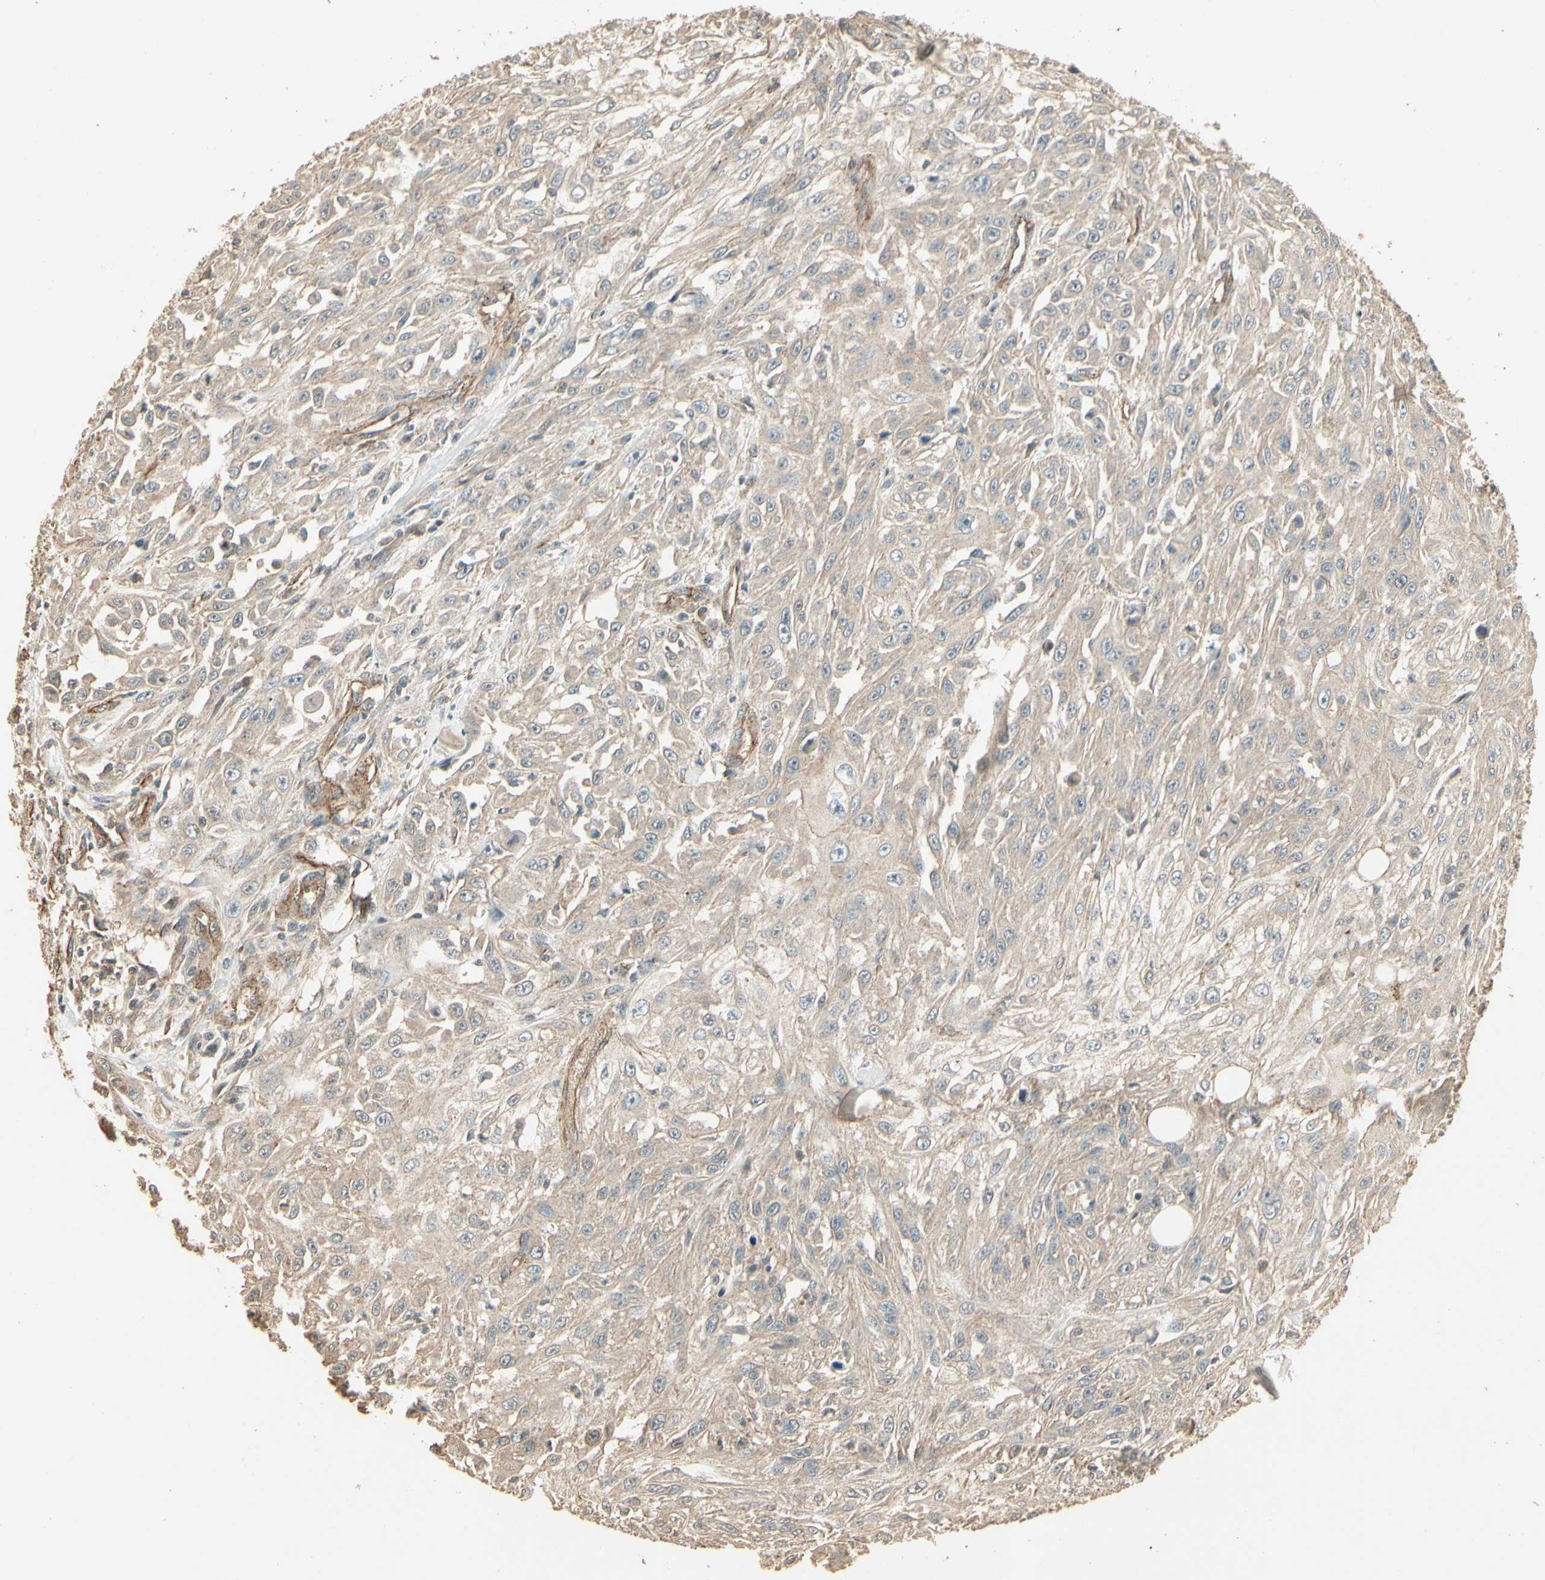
{"staining": {"intensity": "negative", "quantity": "none", "location": "none"}, "tissue": "skin cancer", "cell_type": "Tumor cells", "image_type": "cancer", "snomed": [{"axis": "morphology", "description": "Squamous cell carcinoma, NOS"}, {"axis": "topography", "description": "Skin"}], "caption": "High magnification brightfield microscopy of skin squamous cell carcinoma stained with DAB (3,3'-diaminobenzidine) (brown) and counterstained with hematoxylin (blue): tumor cells show no significant positivity.", "gene": "RNF180", "patient": {"sex": "male", "age": 75}}